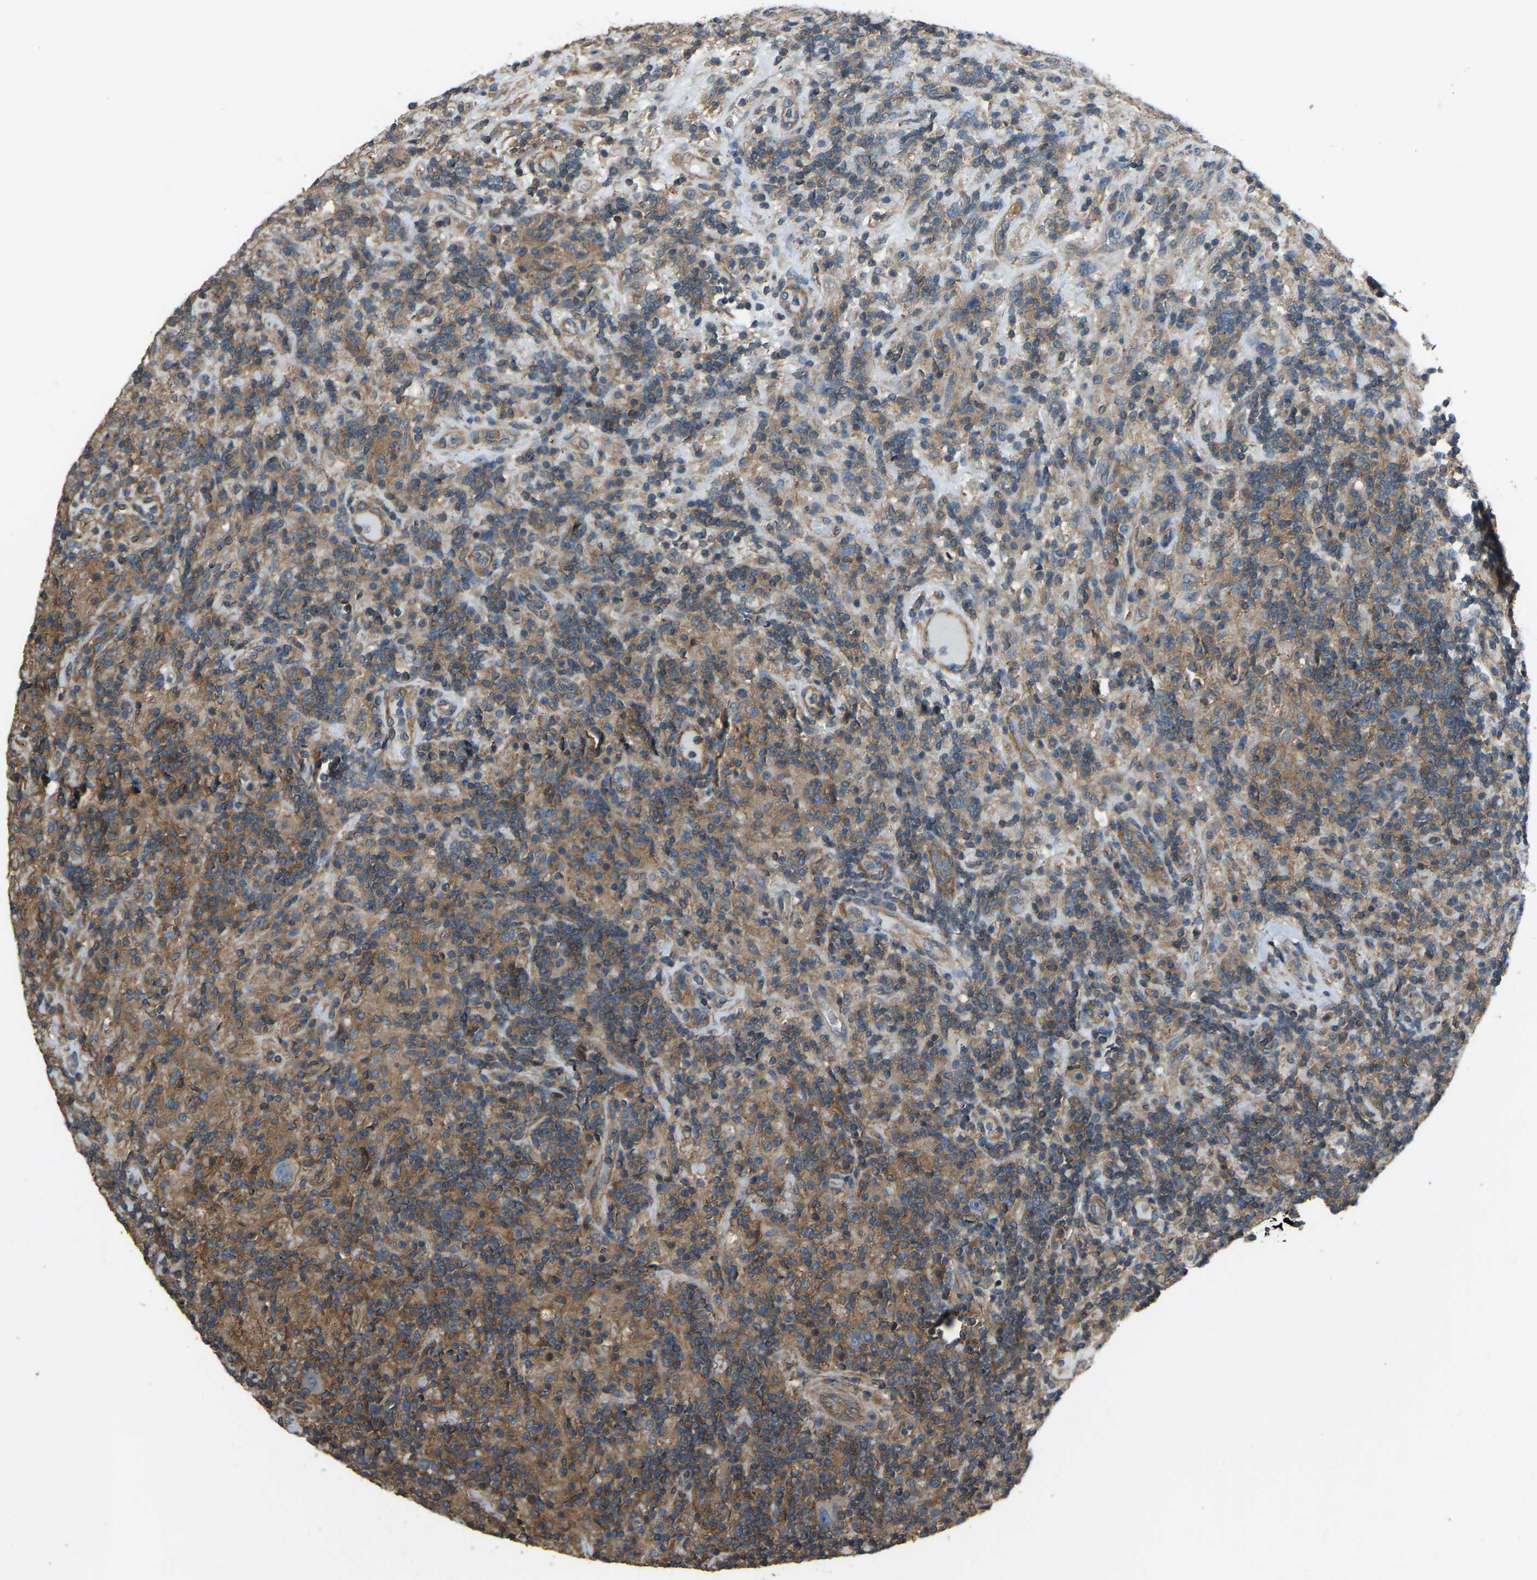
{"staining": {"intensity": "negative", "quantity": "none", "location": "none"}, "tissue": "lymphoma", "cell_type": "Tumor cells", "image_type": "cancer", "snomed": [{"axis": "morphology", "description": "Hodgkin's disease, NOS"}, {"axis": "topography", "description": "Lymph node"}], "caption": "This is a image of immunohistochemistry staining of Hodgkin's disease, which shows no positivity in tumor cells. Nuclei are stained in blue.", "gene": "SLC4A2", "patient": {"sex": "male", "age": 70}}